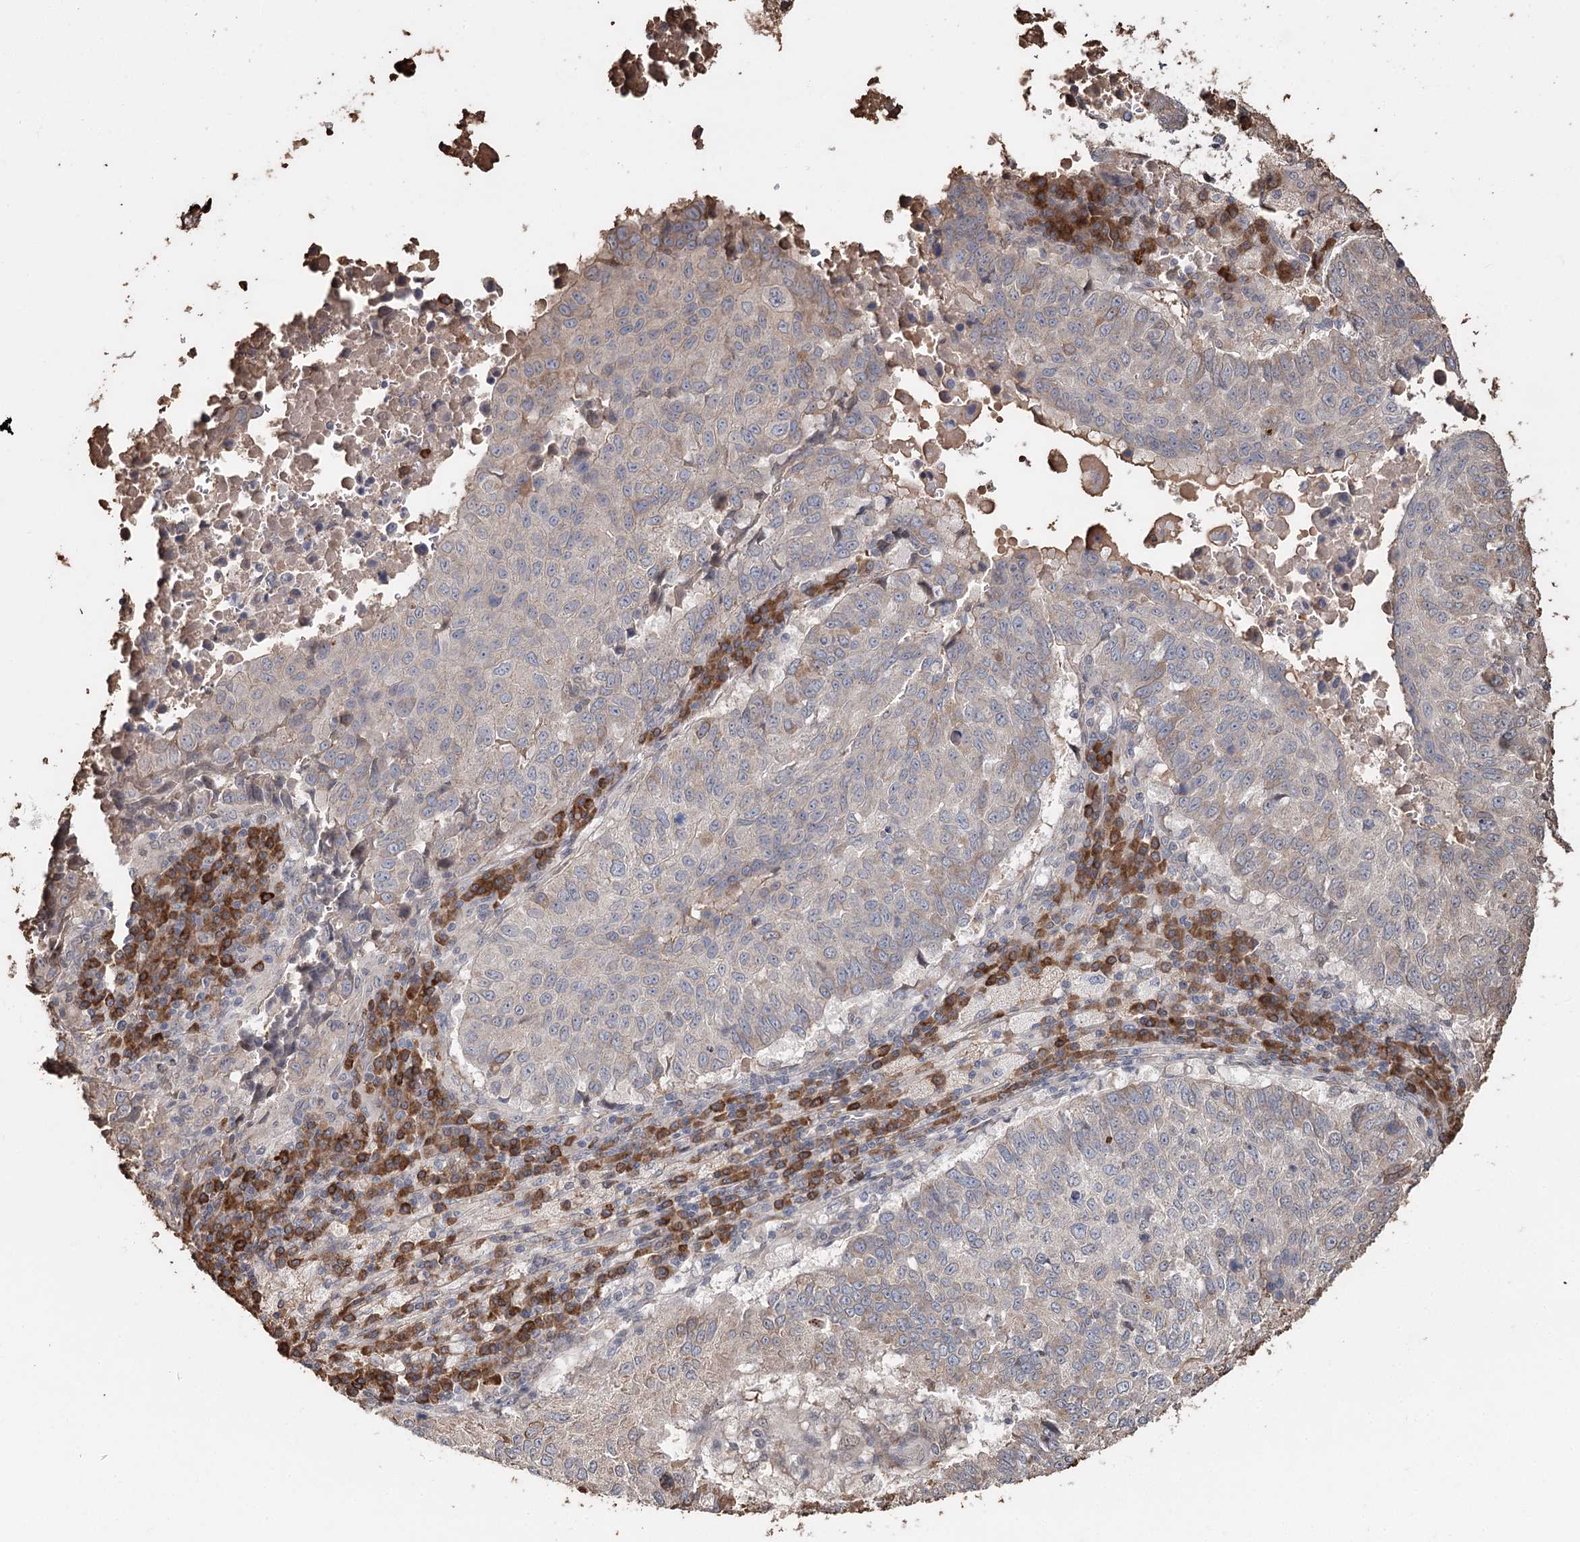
{"staining": {"intensity": "weak", "quantity": "<25%", "location": "cytoplasmic/membranous"}, "tissue": "lung cancer", "cell_type": "Tumor cells", "image_type": "cancer", "snomed": [{"axis": "morphology", "description": "Squamous cell carcinoma, NOS"}, {"axis": "topography", "description": "Lung"}], "caption": "DAB immunohistochemical staining of human lung cancer (squamous cell carcinoma) shows no significant staining in tumor cells.", "gene": "SYVN1", "patient": {"sex": "male", "age": 73}}